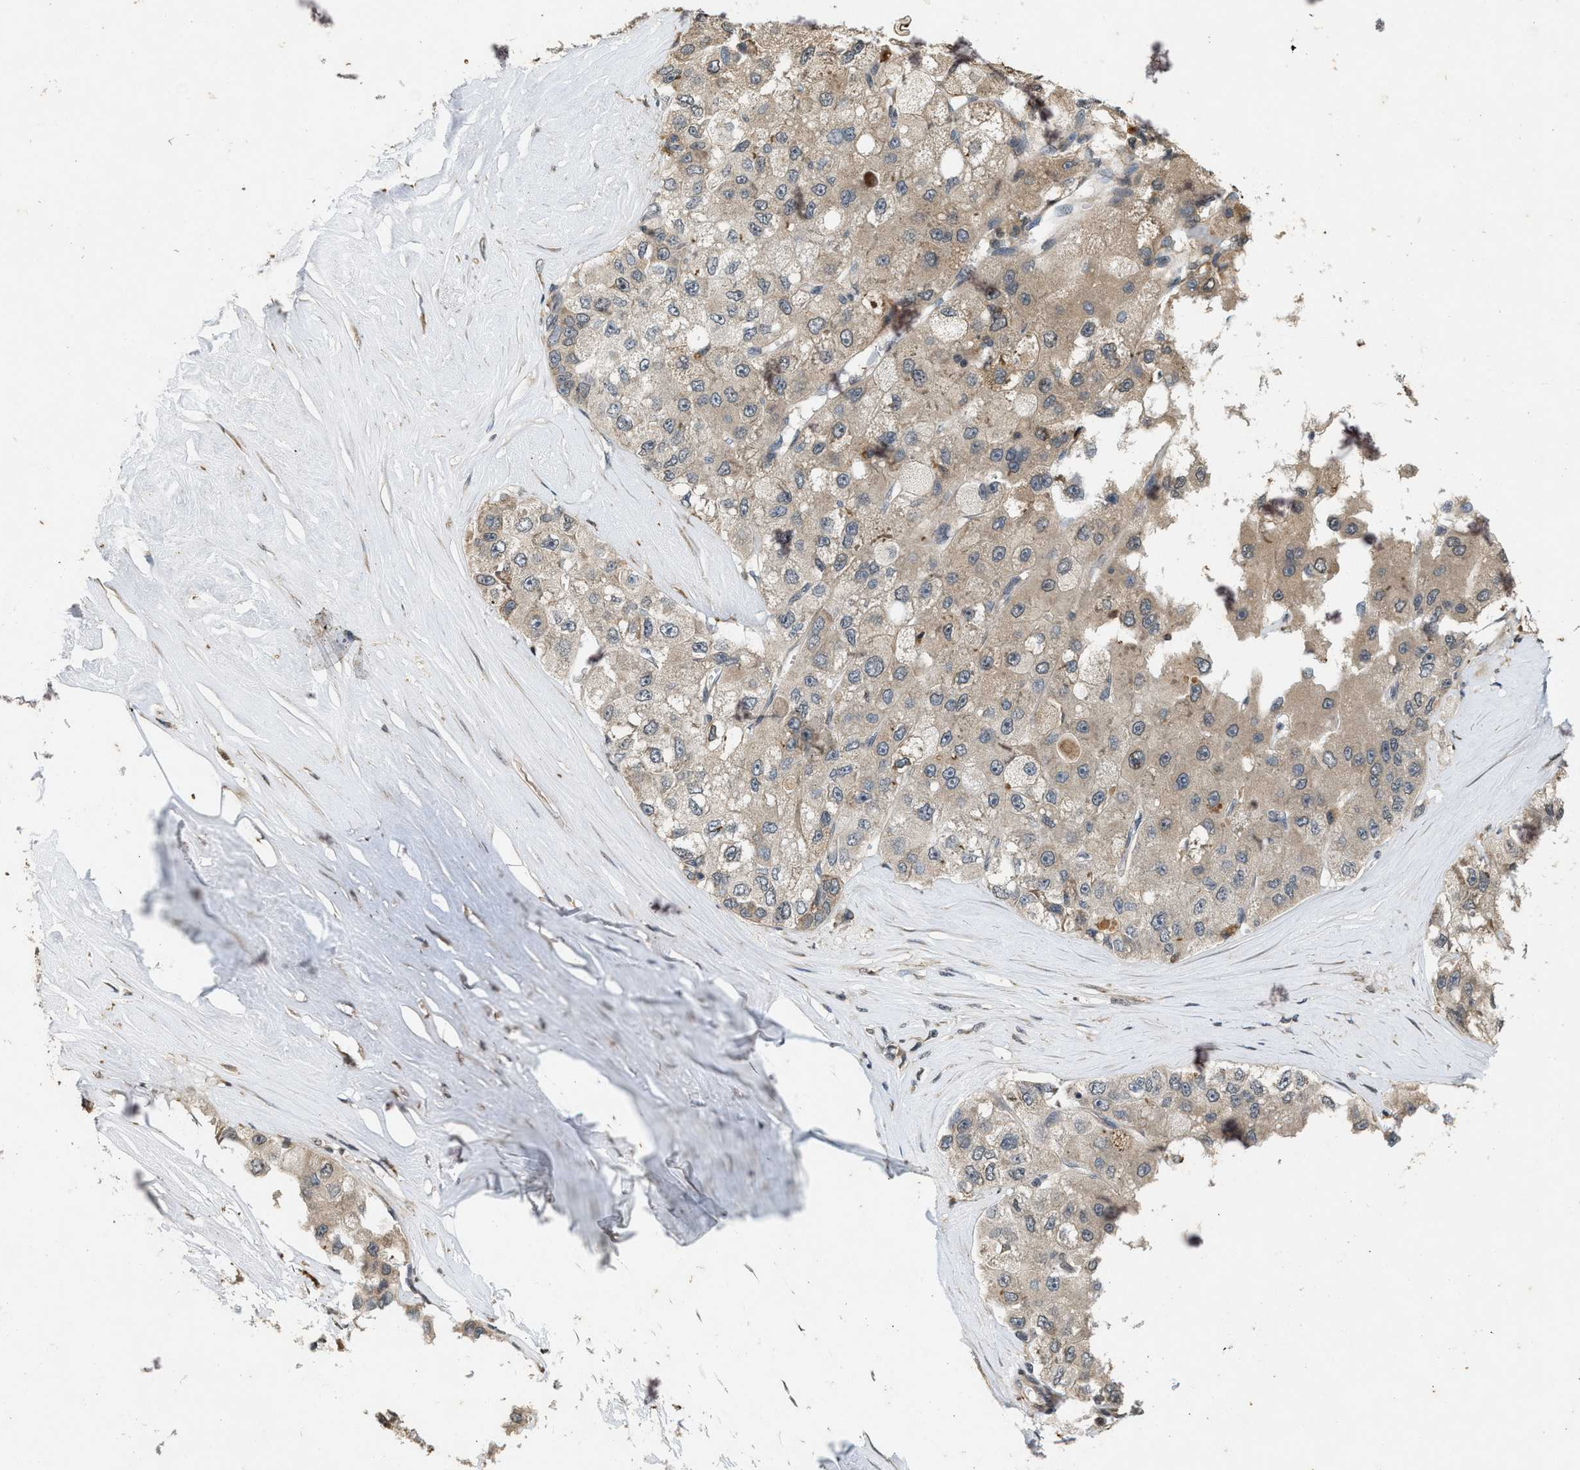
{"staining": {"intensity": "moderate", "quantity": "25%-75%", "location": "cytoplasmic/membranous"}, "tissue": "liver cancer", "cell_type": "Tumor cells", "image_type": "cancer", "snomed": [{"axis": "morphology", "description": "Carcinoma, Hepatocellular, NOS"}, {"axis": "topography", "description": "Liver"}], "caption": "DAB immunohistochemical staining of liver cancer demonstrates moderate cytoplasmic/membranous protein expression in approximately 25%-75% of tumor cells.", "gene": "KIF21A", "patient": {"sex": "male", "age": 80}}